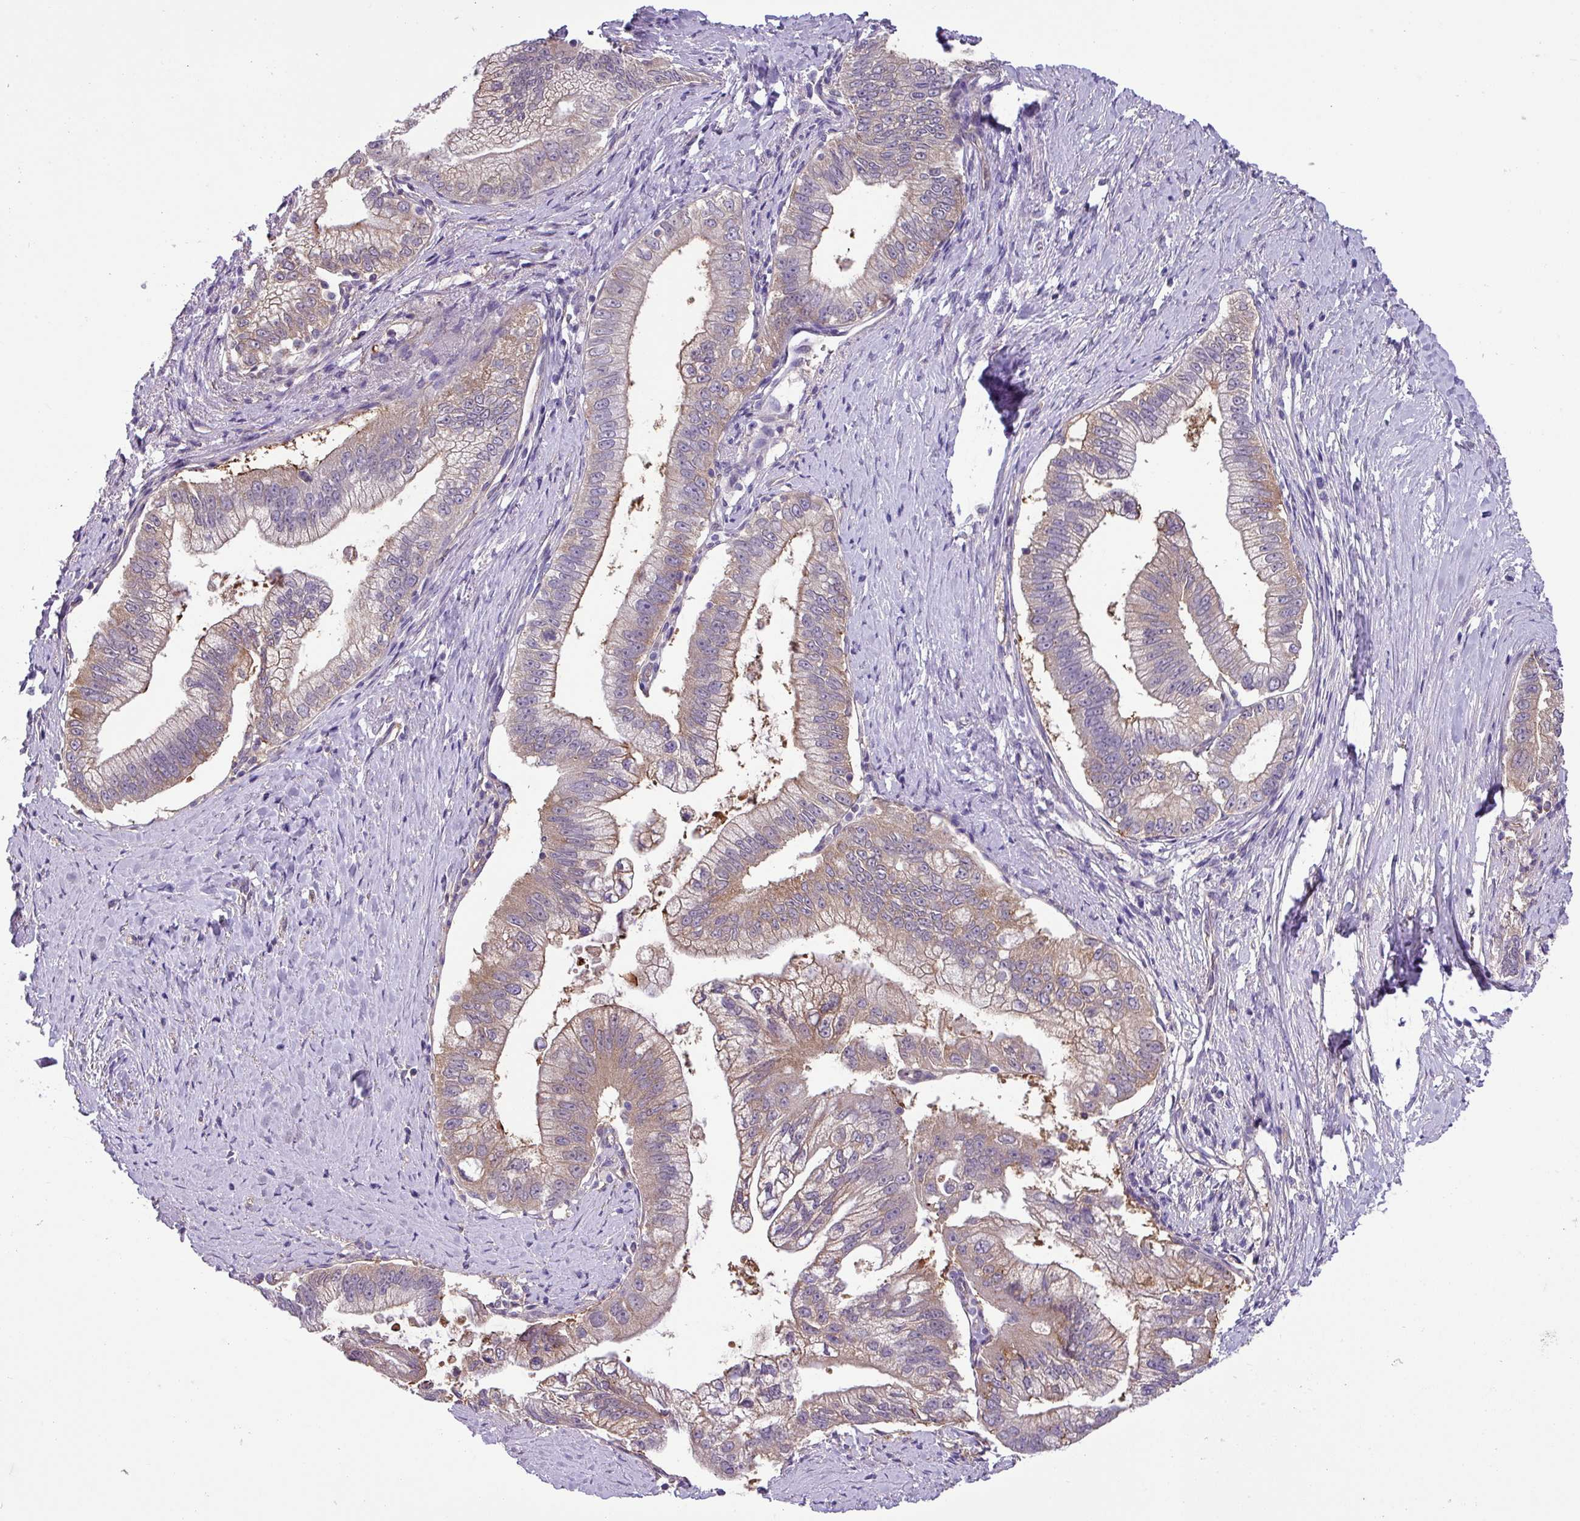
{"staining": {"intensity": "moderate", "quantity": "25%-75%", "location": "cytoplasmic/membranous"}, "tissue": "pancreatic cancer", "cell_type": "Tumor cells", "image_type": "cancer", "snomed": [{"axis": "morphology", "description": "Adenocarcinoma, NOS"}, {"axis": "topography", "description": "Pancreas"}], "caption": "Pancreatic adenocarcinoma tissue shows moderate cytoplasmic/membranous expression in approximately 25%-75% of tumor cells, visualized by immunohistochemistry.", "gene": "SLC23A2", "patient": {"sex": "male", "age": 70}}